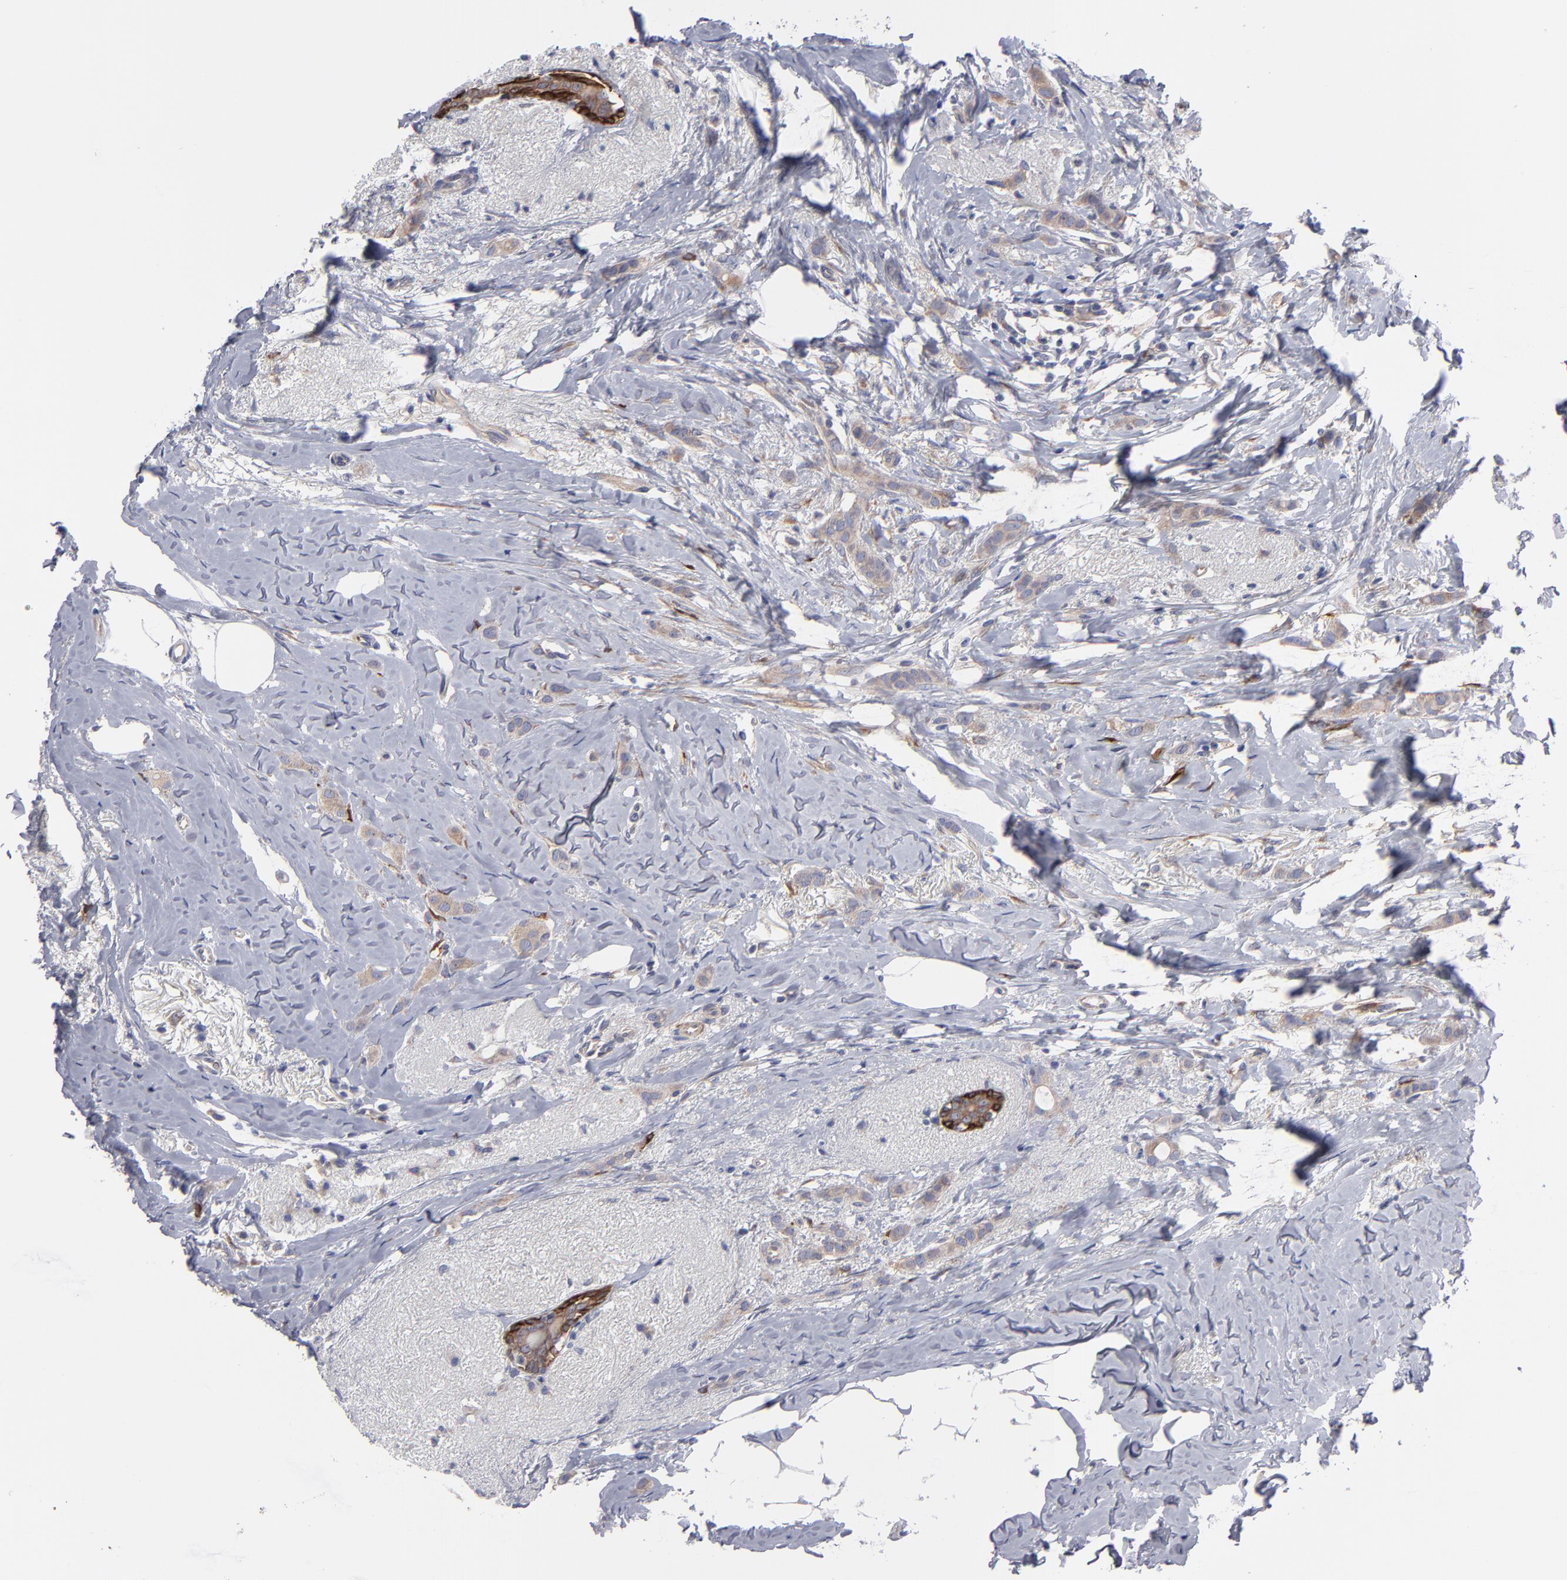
{"staining": {"intensity": "weak", "quantity": ">75%", "location": "cytoplasmic/membranous"}, "tissue": "breast cancer", "cell_type": "Tumor cells", "image_type": "cancer", "snomed": [{"axis": "morphology", "description": "Lobular carcinoma"}, {"axis": "topography", "description": "Breast"}], "caption": "This micrograph displays lobular carcinoma (breast) stained with IHC to label a protein in brown. The cytoplasmic/membranous of tumor cells show weak positivity for the protein. Nuclei are counter-stained blue.", "gene": "SLMAP", "patient": {"sex": "female", "age": 55}}